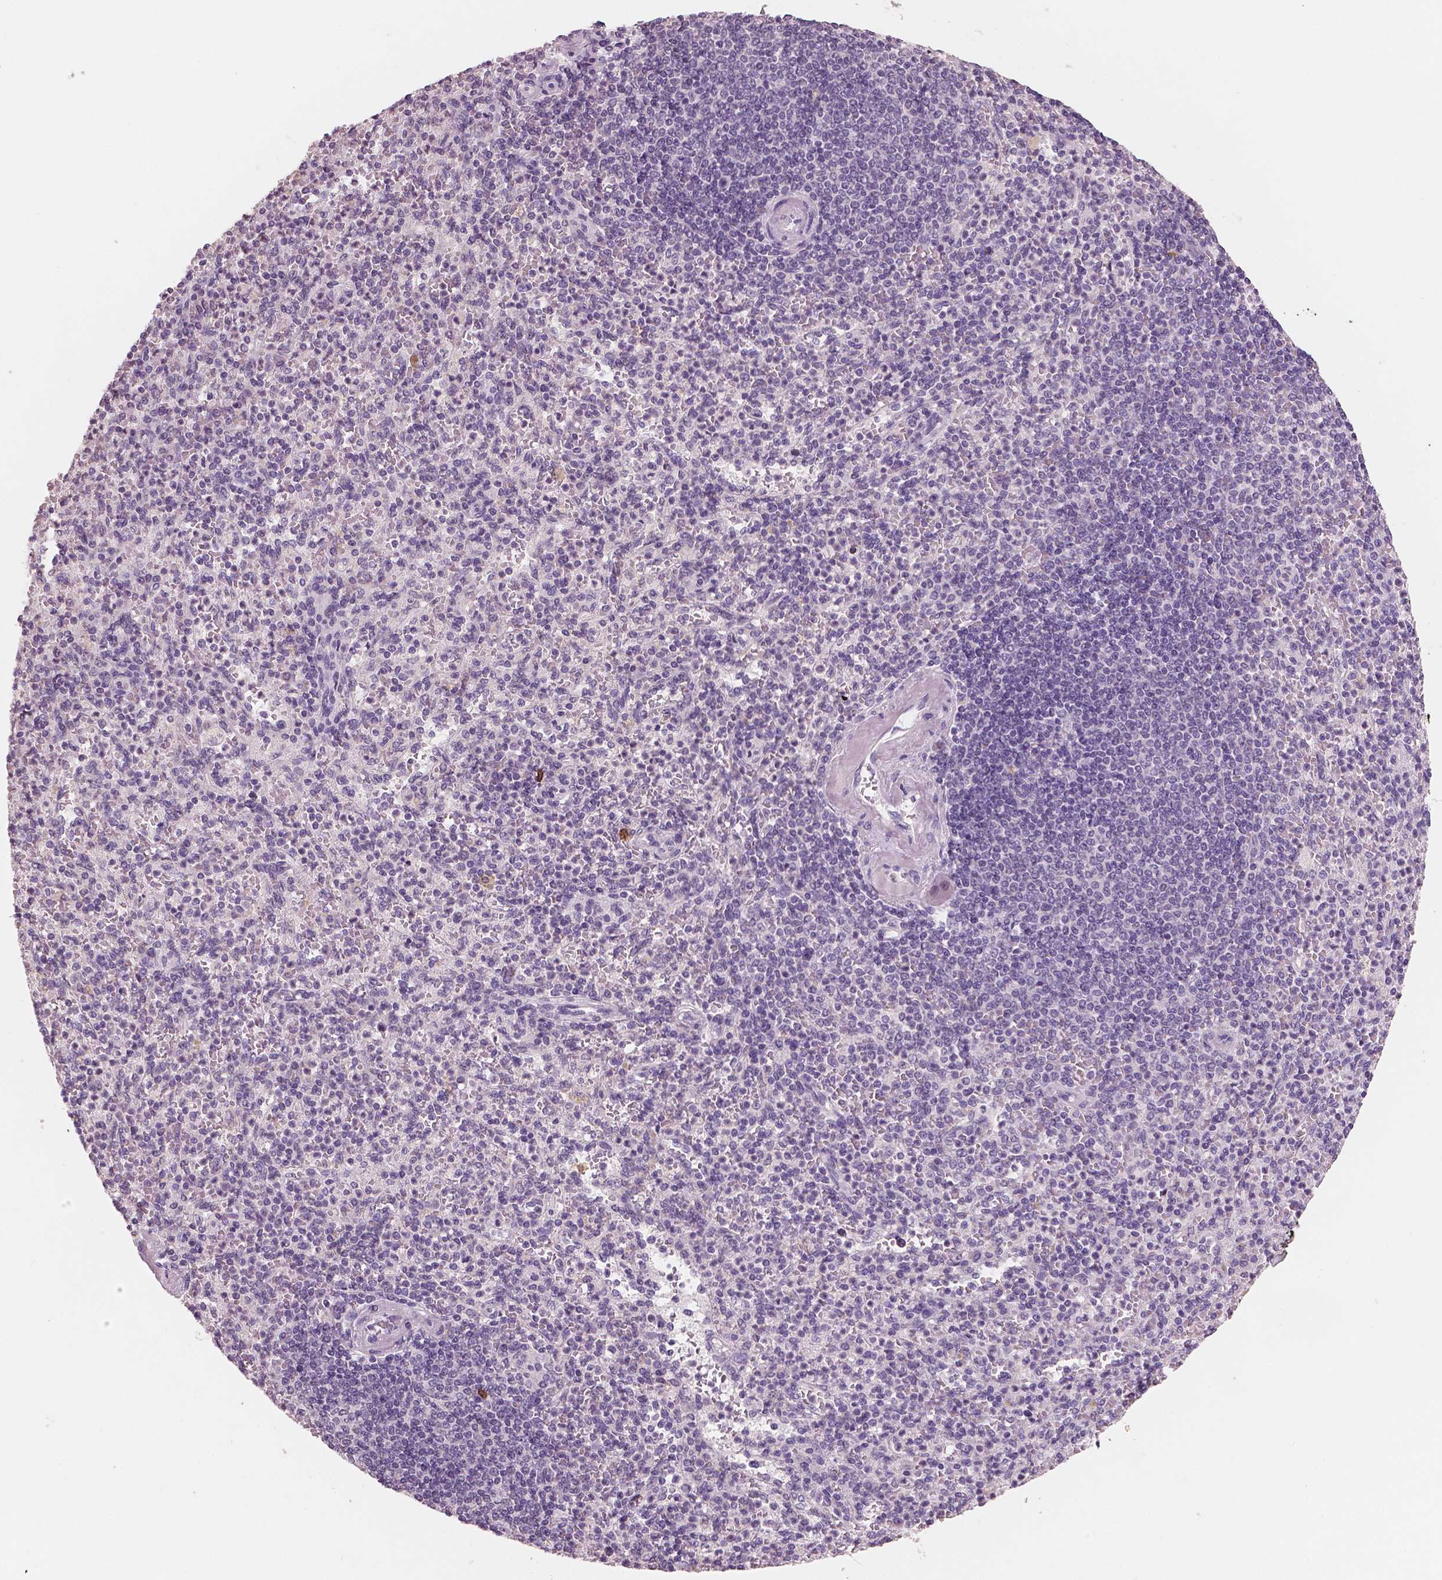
{"staining": {"intensity": "negative", "quantity": "none", "location": "none"}, "tissue": "spleen", "cell_type": "Cells in red pulp", "image_type": "normal", "snomed": [{"axis": "morphology", "description": "Normal tissue, NOS"}, {"axis": "topography", "description": "Spleen"}], "caption": "DAB immunohistochemical staining of unremarkable human spleen reveals no significant positivity in cells in red pulp.", "gene": "KIT", "patient": {"sex": "female", "age": 74}}